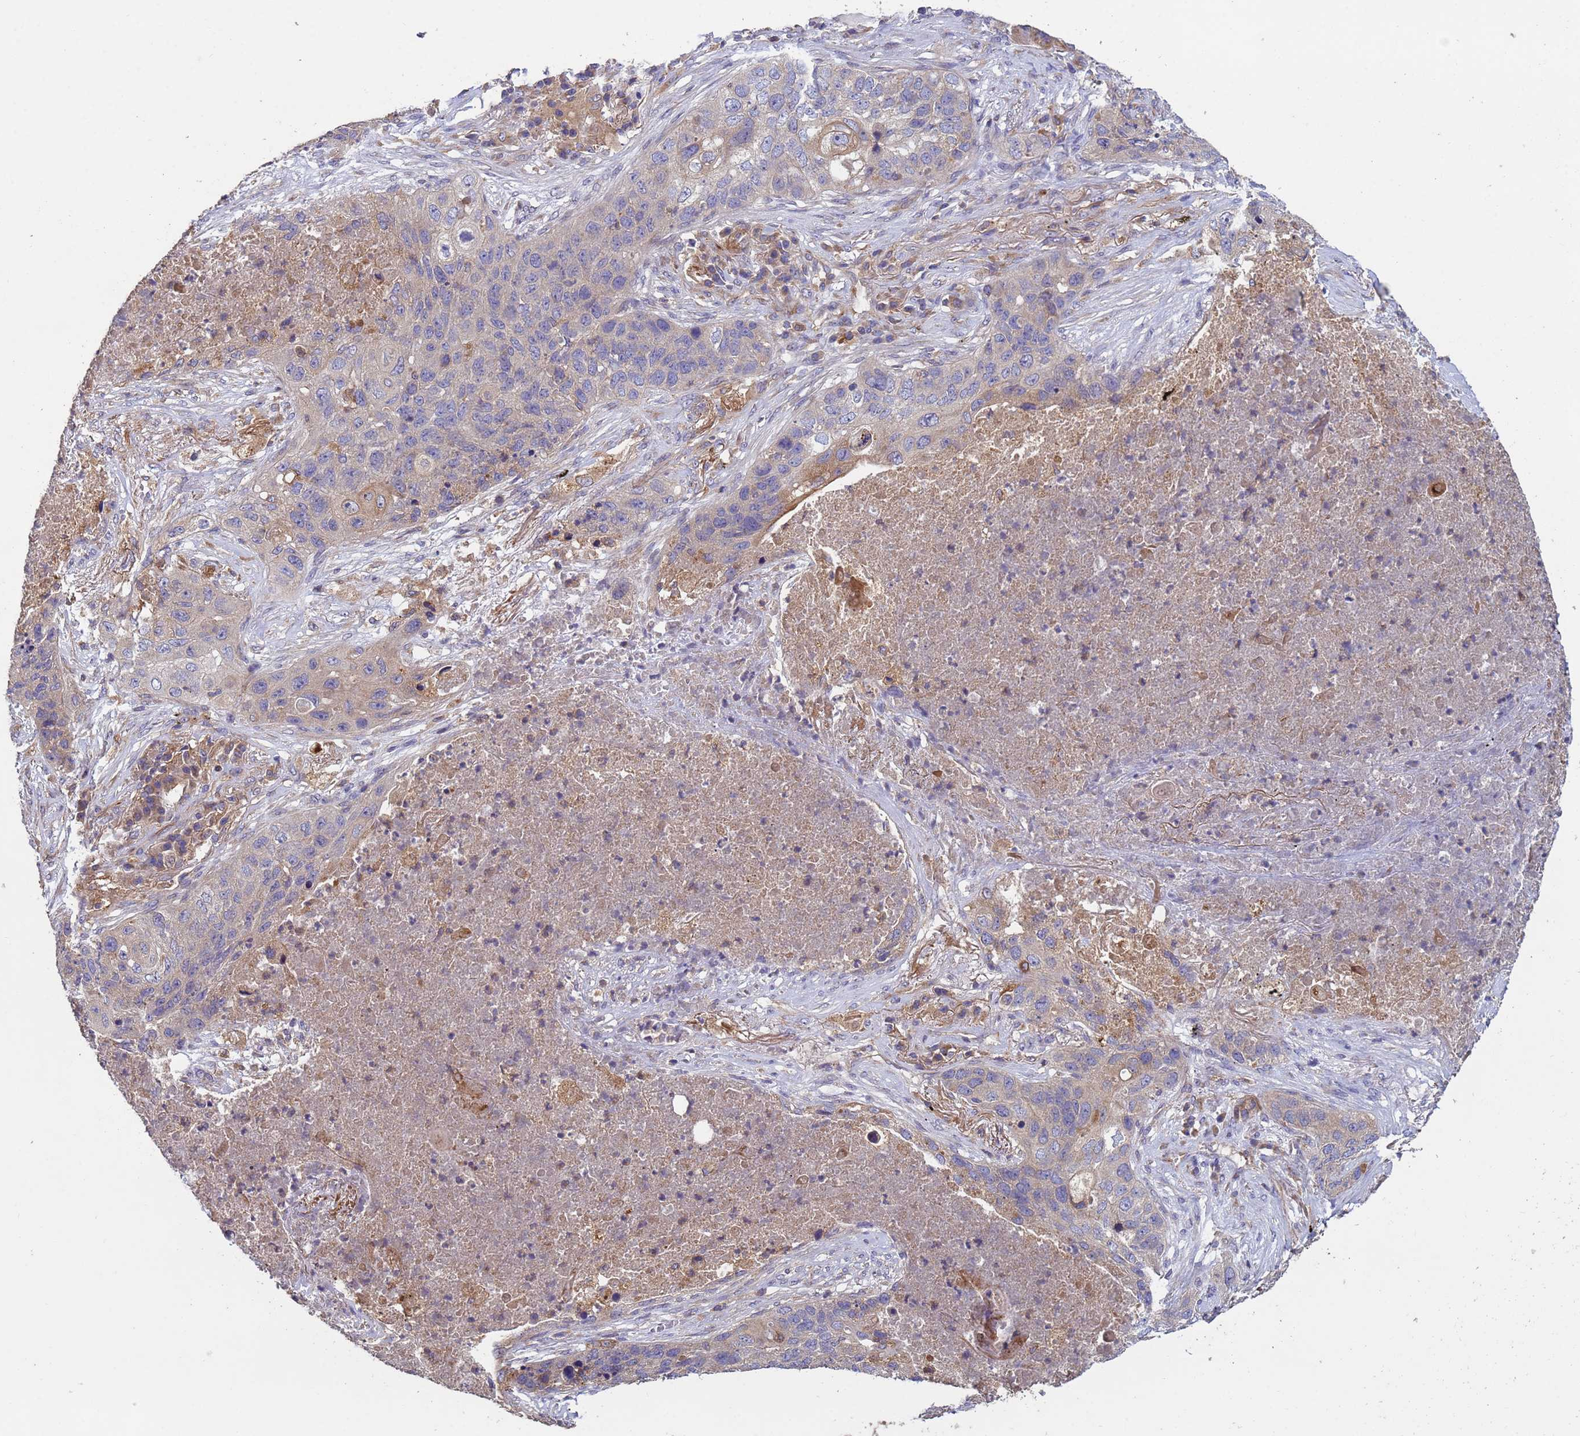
{"staining": {"intensity": "weak", "quantity": "<25%", "location": "cytoplasmic/membranous"}, "tissue": "lung cancer", "cell_type": "Tumor cells", "image_type": "cancer", "snomed": [{"axis": "morphology", "description": "Squamous cell carcinoma, NOS"}, {"axis": "topography", "description": "Lung"}], "caption": "The immunohistochemistry histopathology image has no significant positivity in tumor cells of lung squamous cell carcinoma tissue.", "gene": "RAB10", "patient": {"sex": "female", "age": 63}}